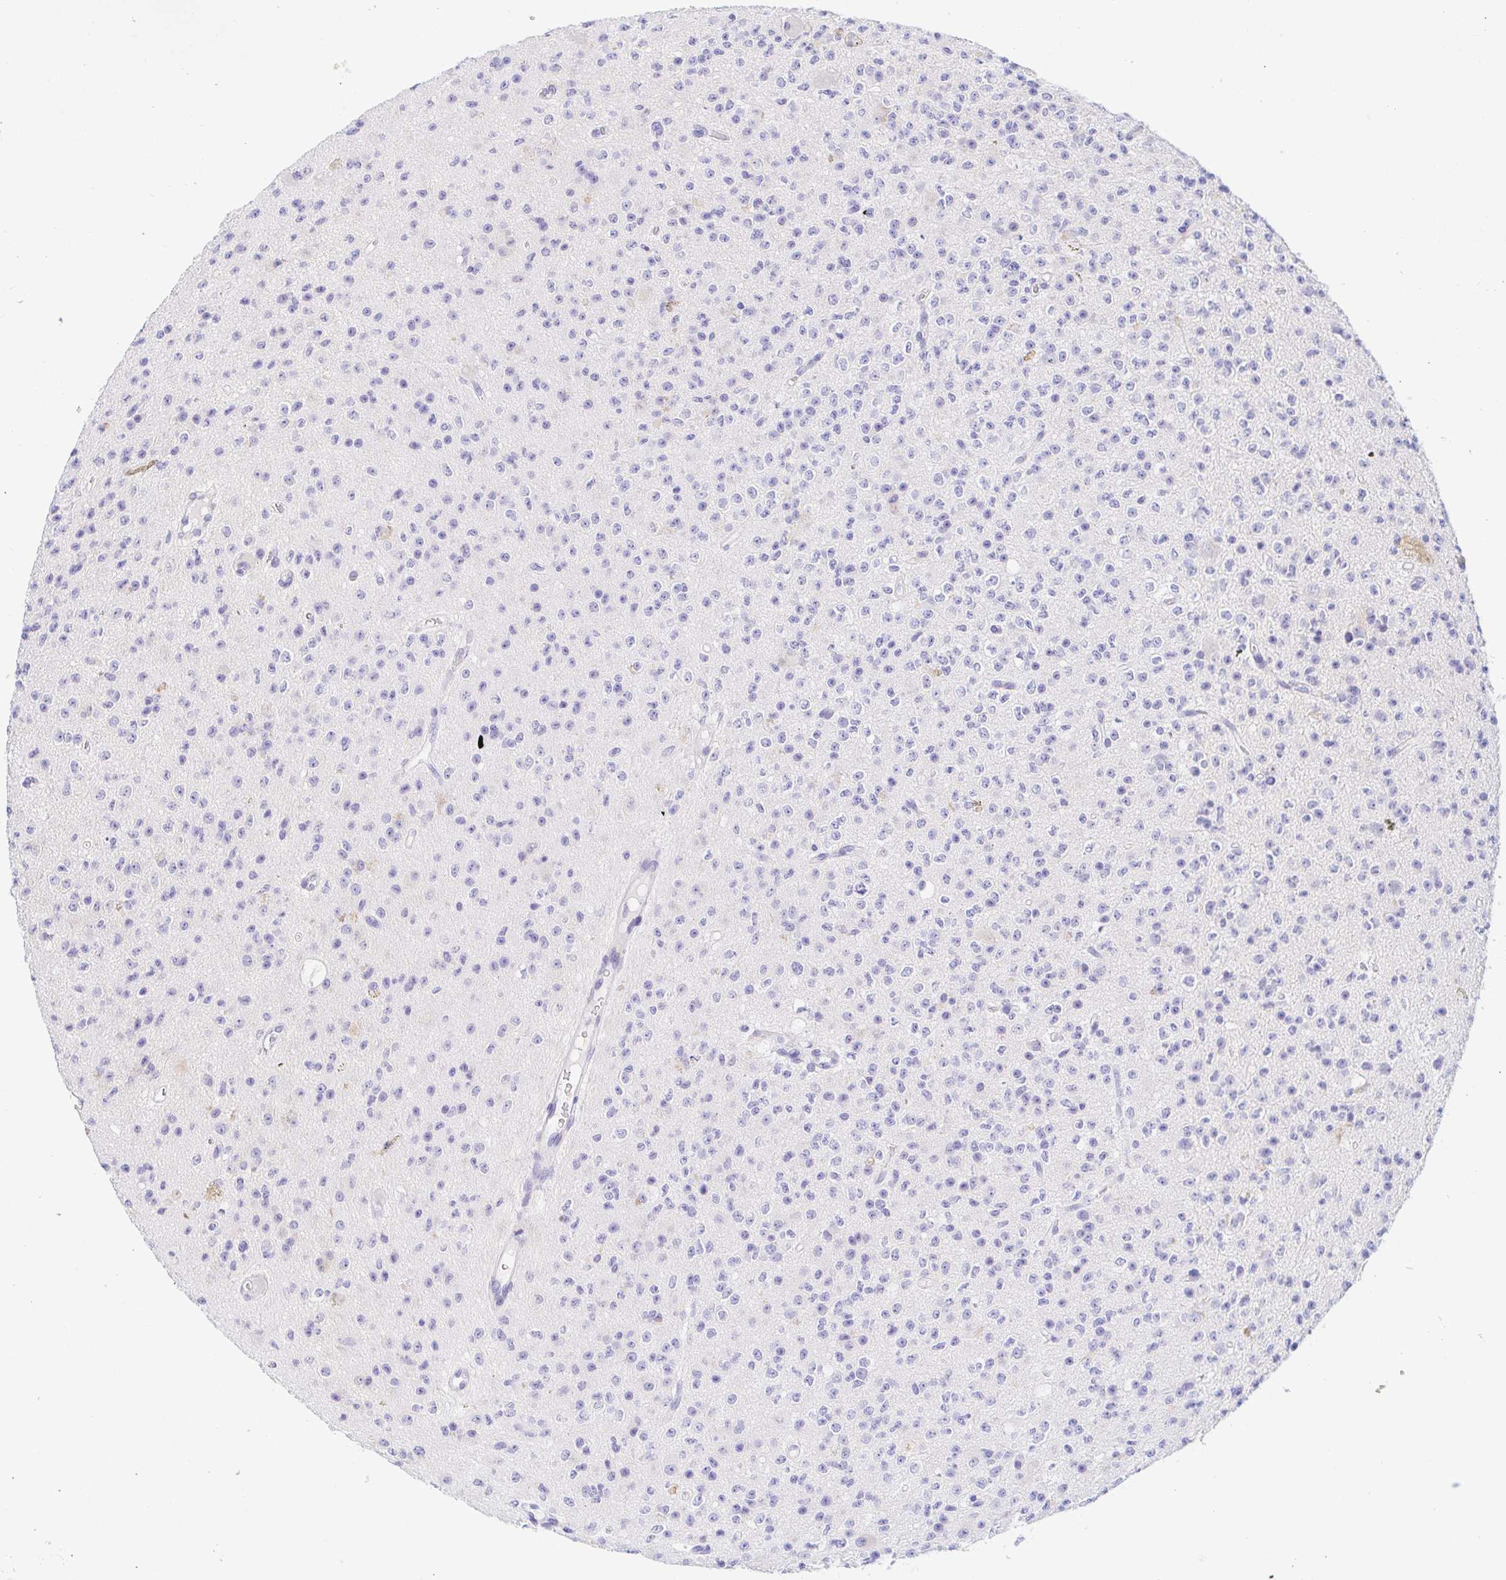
{"staining": {"intensity": "negative", "quantity": "none", "location": "none"}, "tissue": "glioma", "cell_type": "Tumor cells", "image_type": "cancer", "snomed": [{"axis": "morphology", "description": "Glioma, malignant, High grade"}, {"axis": "topography", "description": "Brain"}], "caption": "Micrograph shows no significant protein positivity in tumor cells of malignant glioma (high-grade). (DAB immunohistochemistry visualized using brightfield microscopy, high magnification).", "gene": "PINLYP", "patient": {"sex": "male", "age": 36}}